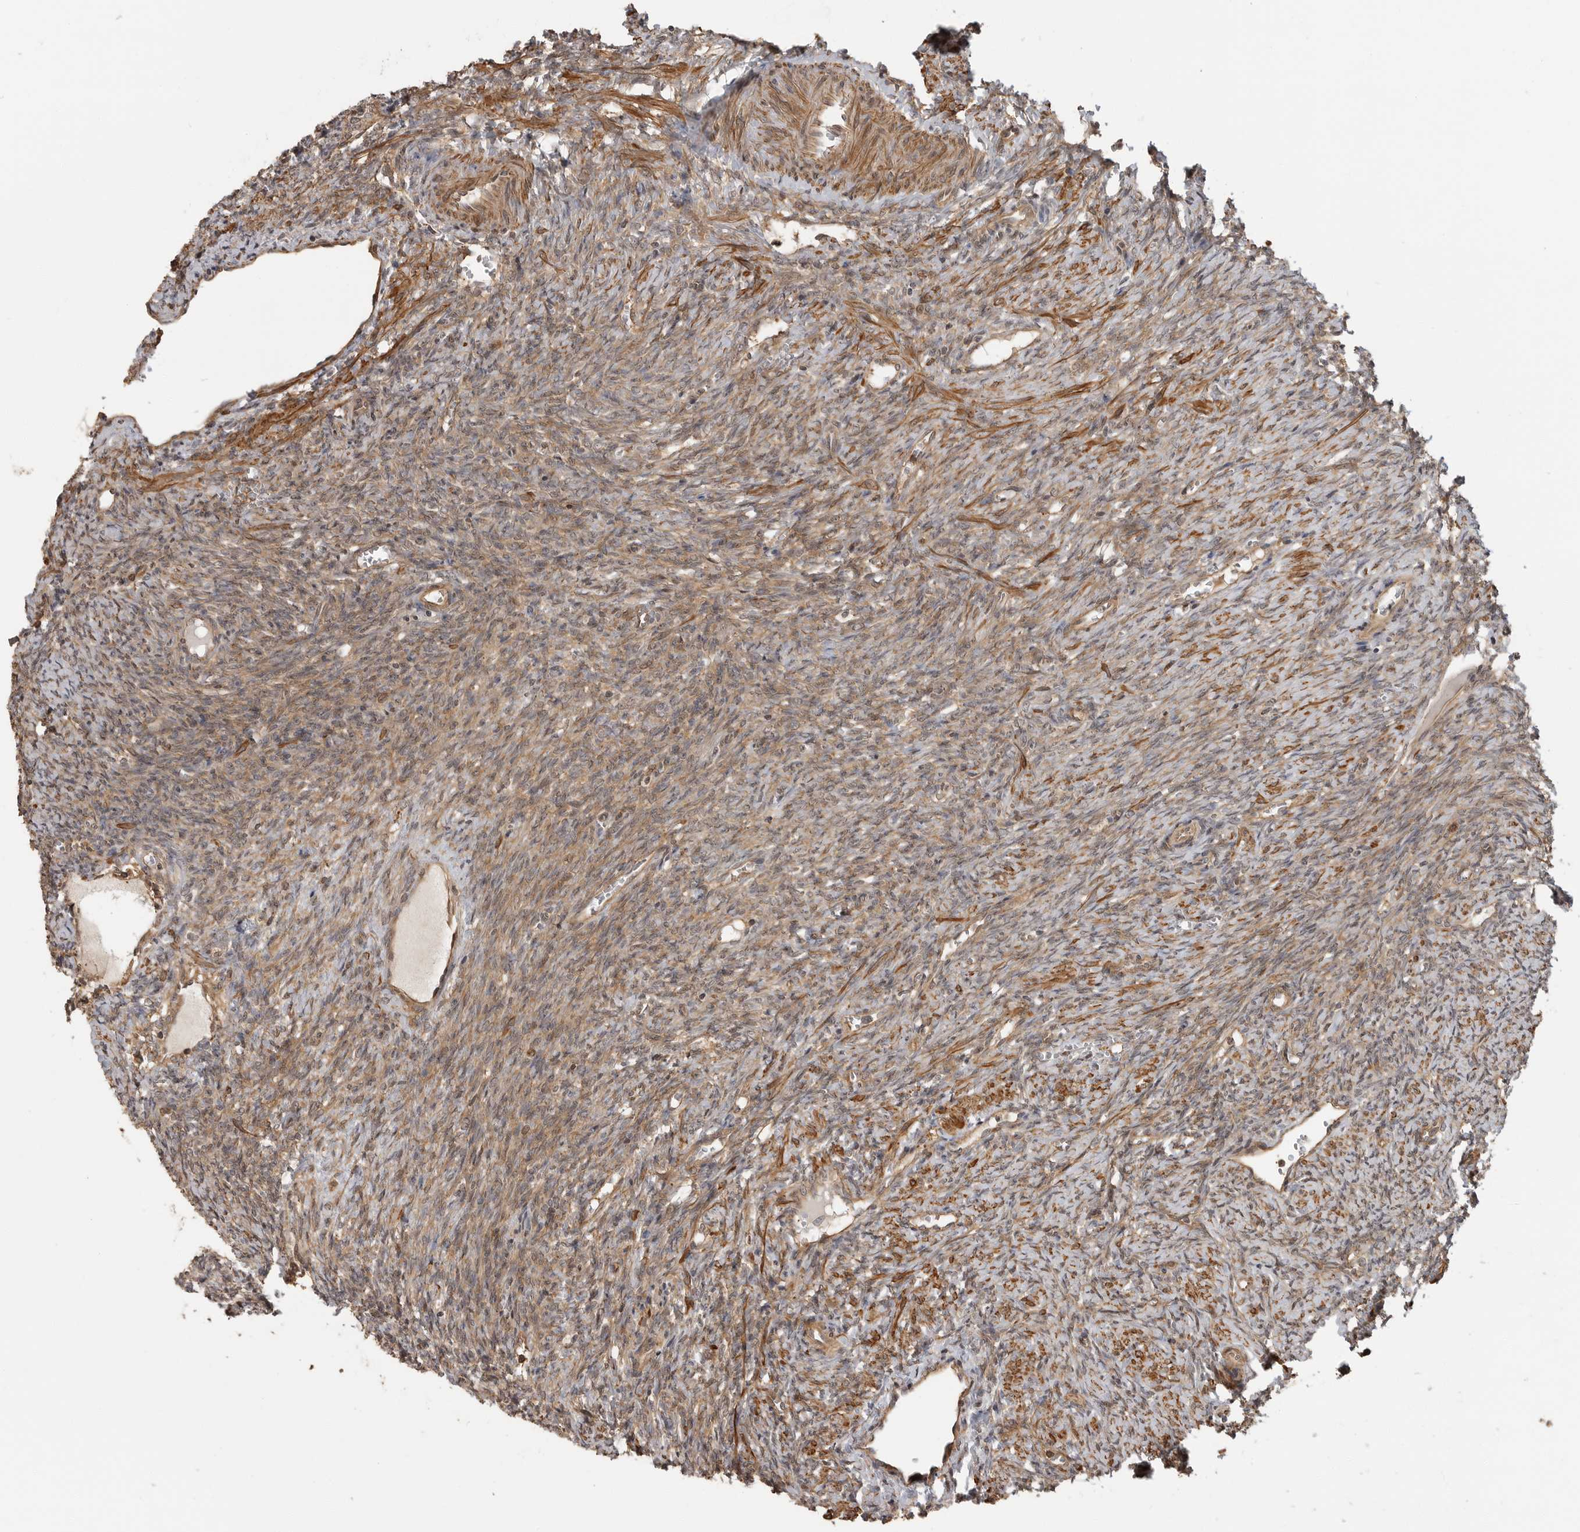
{"staining": {"intensity": "moderate", "quantity": ">75%", "location": "cytoplasmic/membranous"}, "tissue": "ovary", "cell_type": "Follicle cells", "image_type": "normal", "snomed": [{"axis": "morphology", "description": "Normal tissue, NOS"}, {"axis": "topography", "description": "Ovary"}], "caption": "A micrograph of human ovary stained for a protein exhibits moderate cytoplasmic/membranous brown staining in follicle cells.", "gene": "ERN1", "patient": {"sex": "female", "age": 41}}